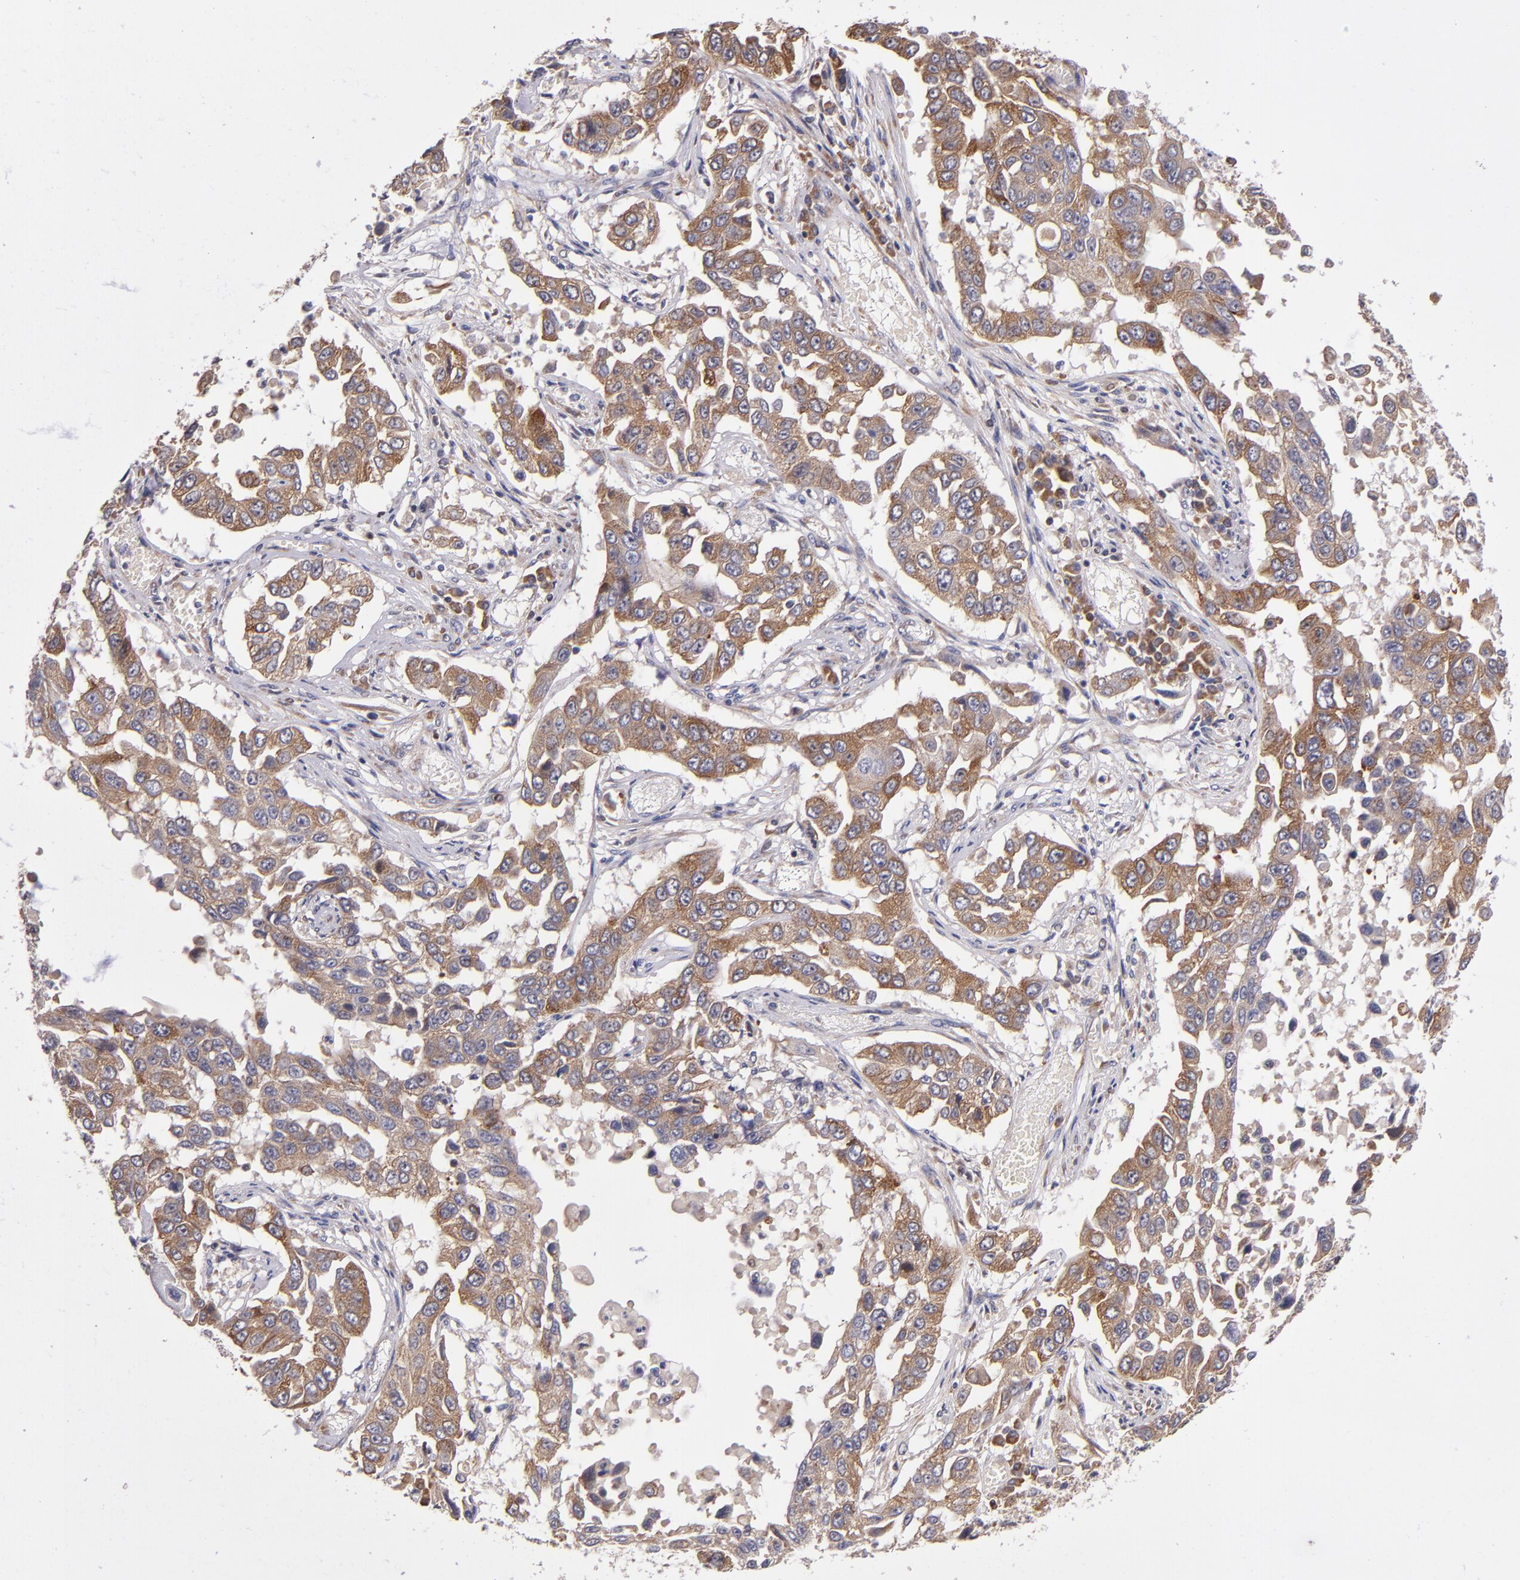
{"staining": {"intensity": "moderate", "quantity": ">75%", "location": "cytoplasmic/membranous"}, "tissue": "lung cancer", "cell_type": "Tumor cells", "image_type": "cancer", "snomed": [{"axis": "morphology", "description": "Squamous cell carcinoma, NOS"}, {"axis": "topography", "description": "Lung"}], "caption": "Brown immunohistochemical staining in lung cancer demonstrates moderate cytoplasmic/membranous staining in approximately >75% of tumor cells. The staining was performed using DAB (3,3'-diaminobenzidine), with brown indicating positive protein expression. Nuclei are stained blue with hematoxylin.", "gene": "EIF4ENIF1", "patient": {"sex": "male", "age": 71}}